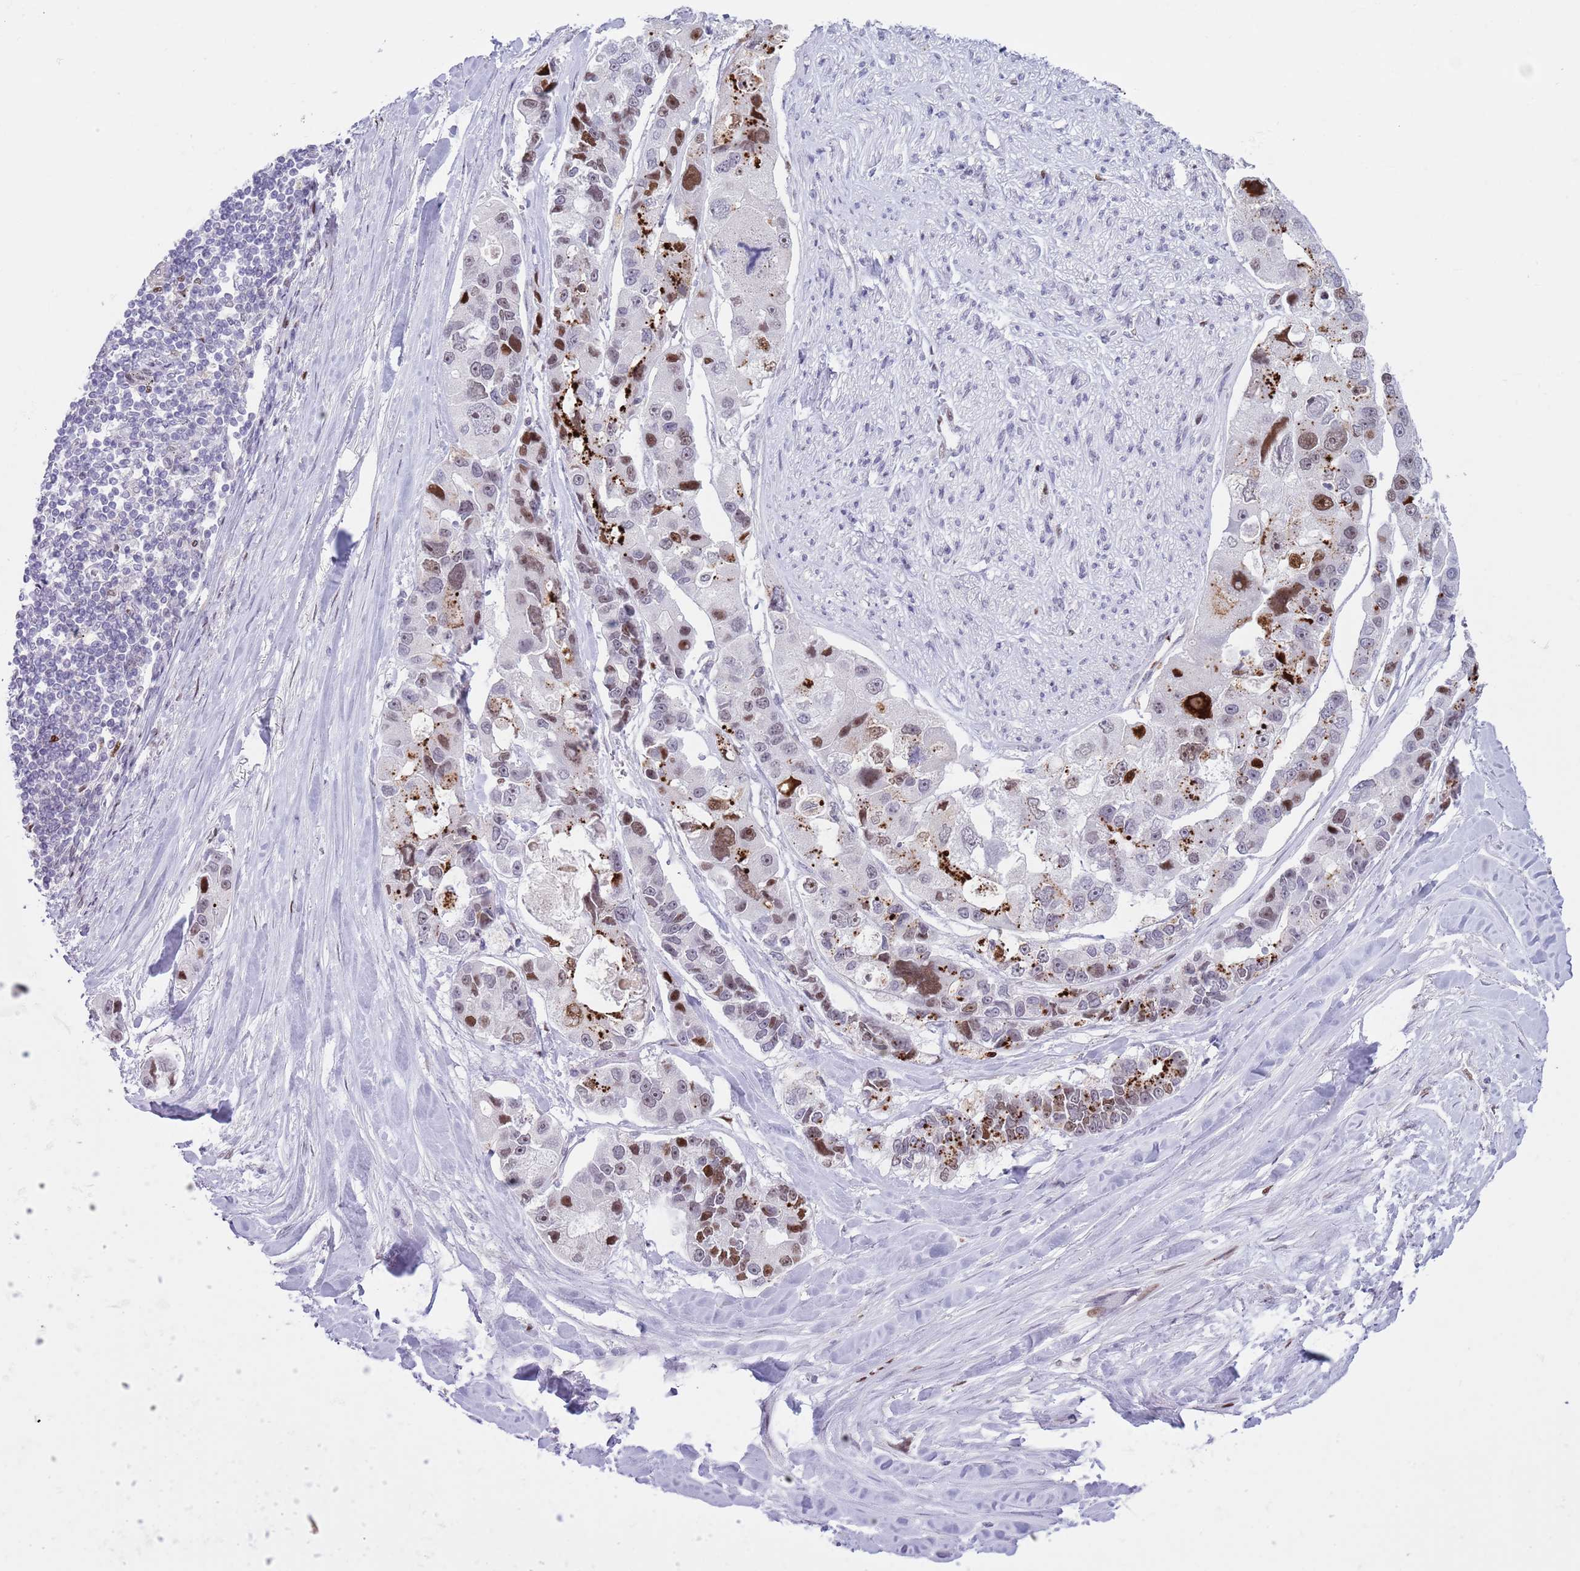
{"staining": {"intensity": "strong", "quantity": "<25%", "location": "cytoplasmic/membranous,nuclear"}, "tissue": "lung cancer", "cell_type": "Tumor cells", "image_type": "cancer", "snomed": [{"axis": "morphology", "description": "Adenocarcinoma, NOS"}, {"axis": "topography", "description": "Lung"}], "caption": "This is a photomicrograph of IHC staining of lung cancer, which shows strong expression in the cytoplasmic/membranous and nuclear of tumor cells.", "gene": "MFSD10", "patient": {"sex": "female", "age": 54}}